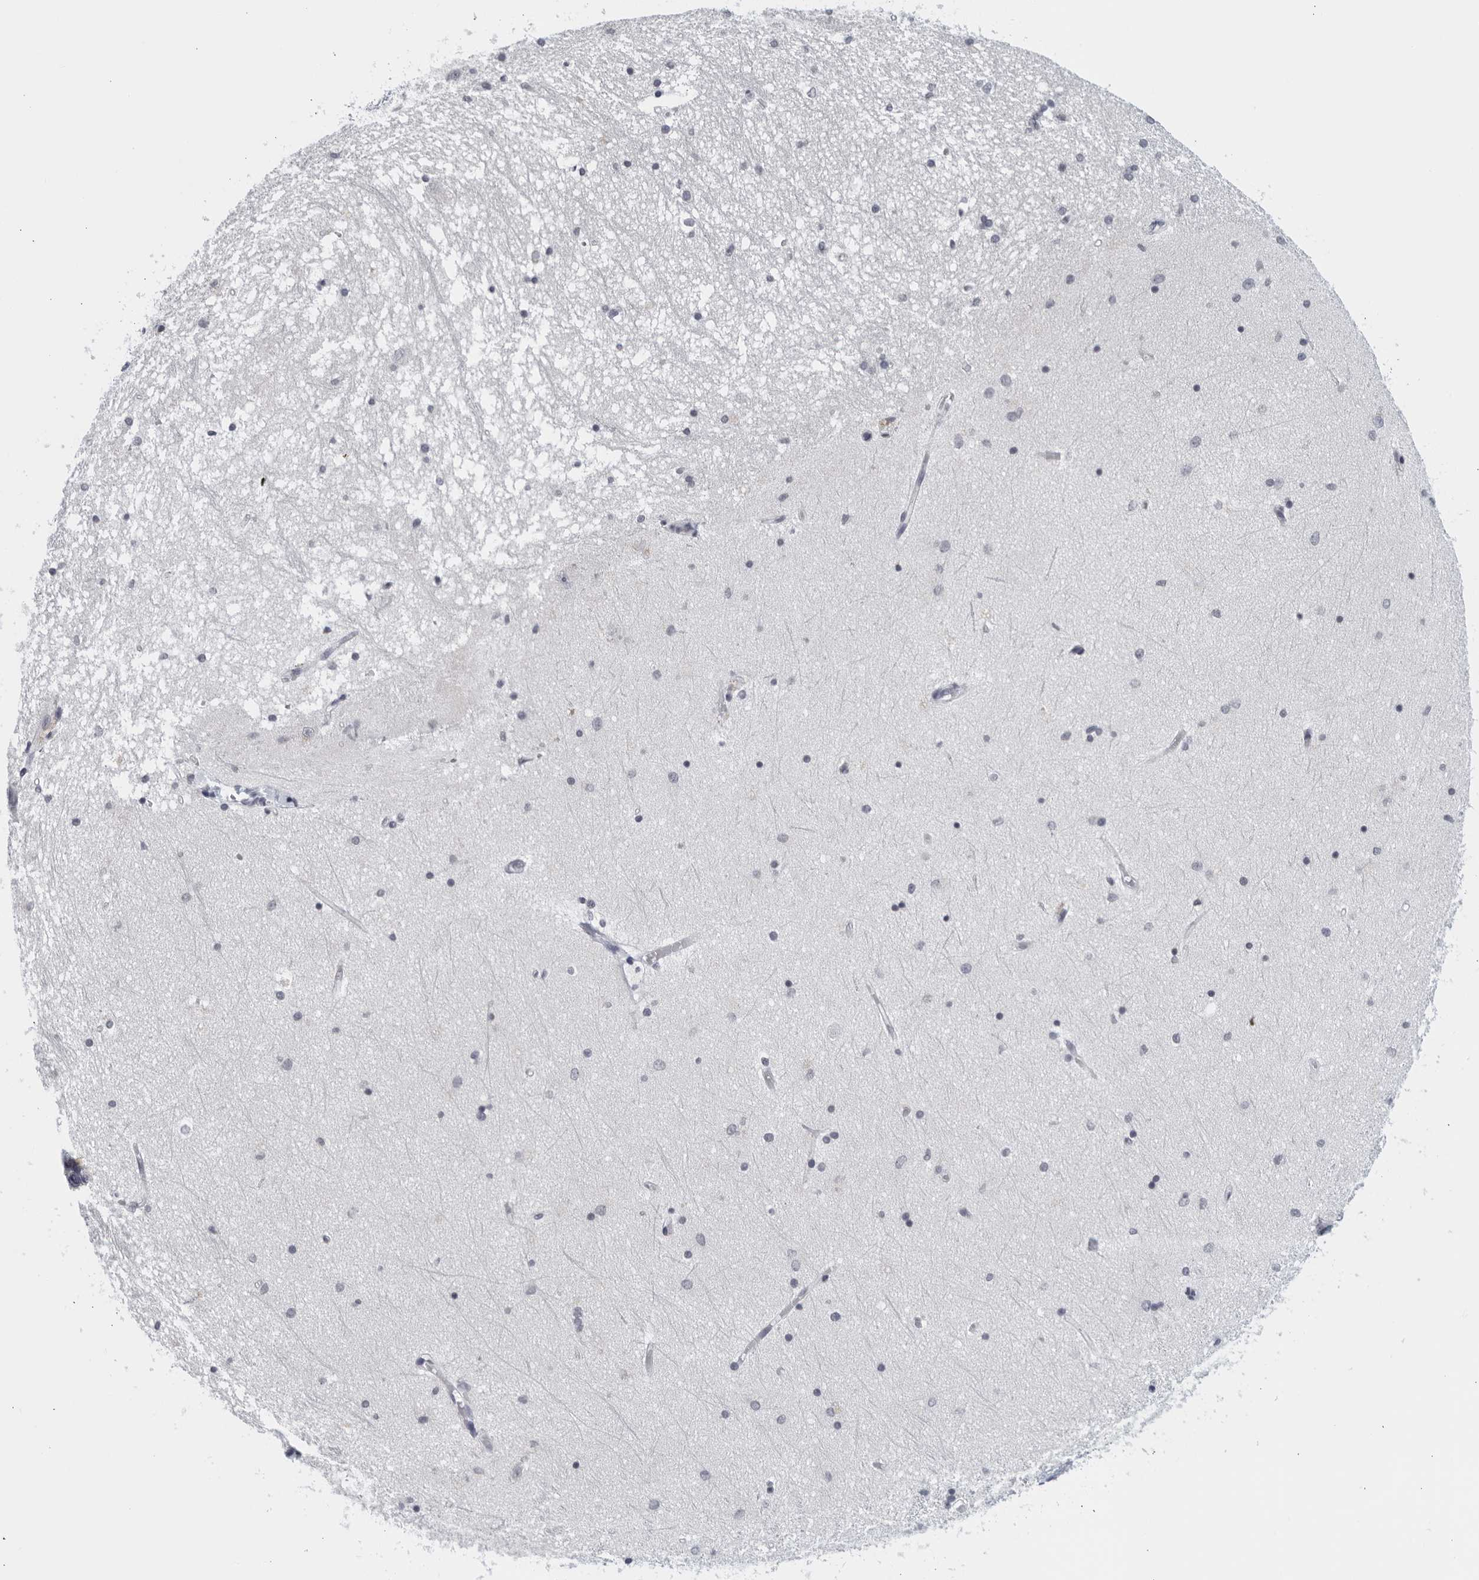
{"staining": {"intensity": "negative", "quantity": "none", "location": "none"}, "tissue": "hippocampus", "cell_type": "Glial cells", "image_type": "normal", "snomed": [{"axis": "morphology", "description": "Normal tissue, NOS"}, {"axis": "topography", "description": "Hippocampus"}], "caption": "High power microscopy histopathology image of an immunohistochemistry (IHC) photomicrograph of normal hippocampus, revealing no significant expression in glial cells.", "gene": "MATN1", "patient": {"sex": "male", "age": 45}}